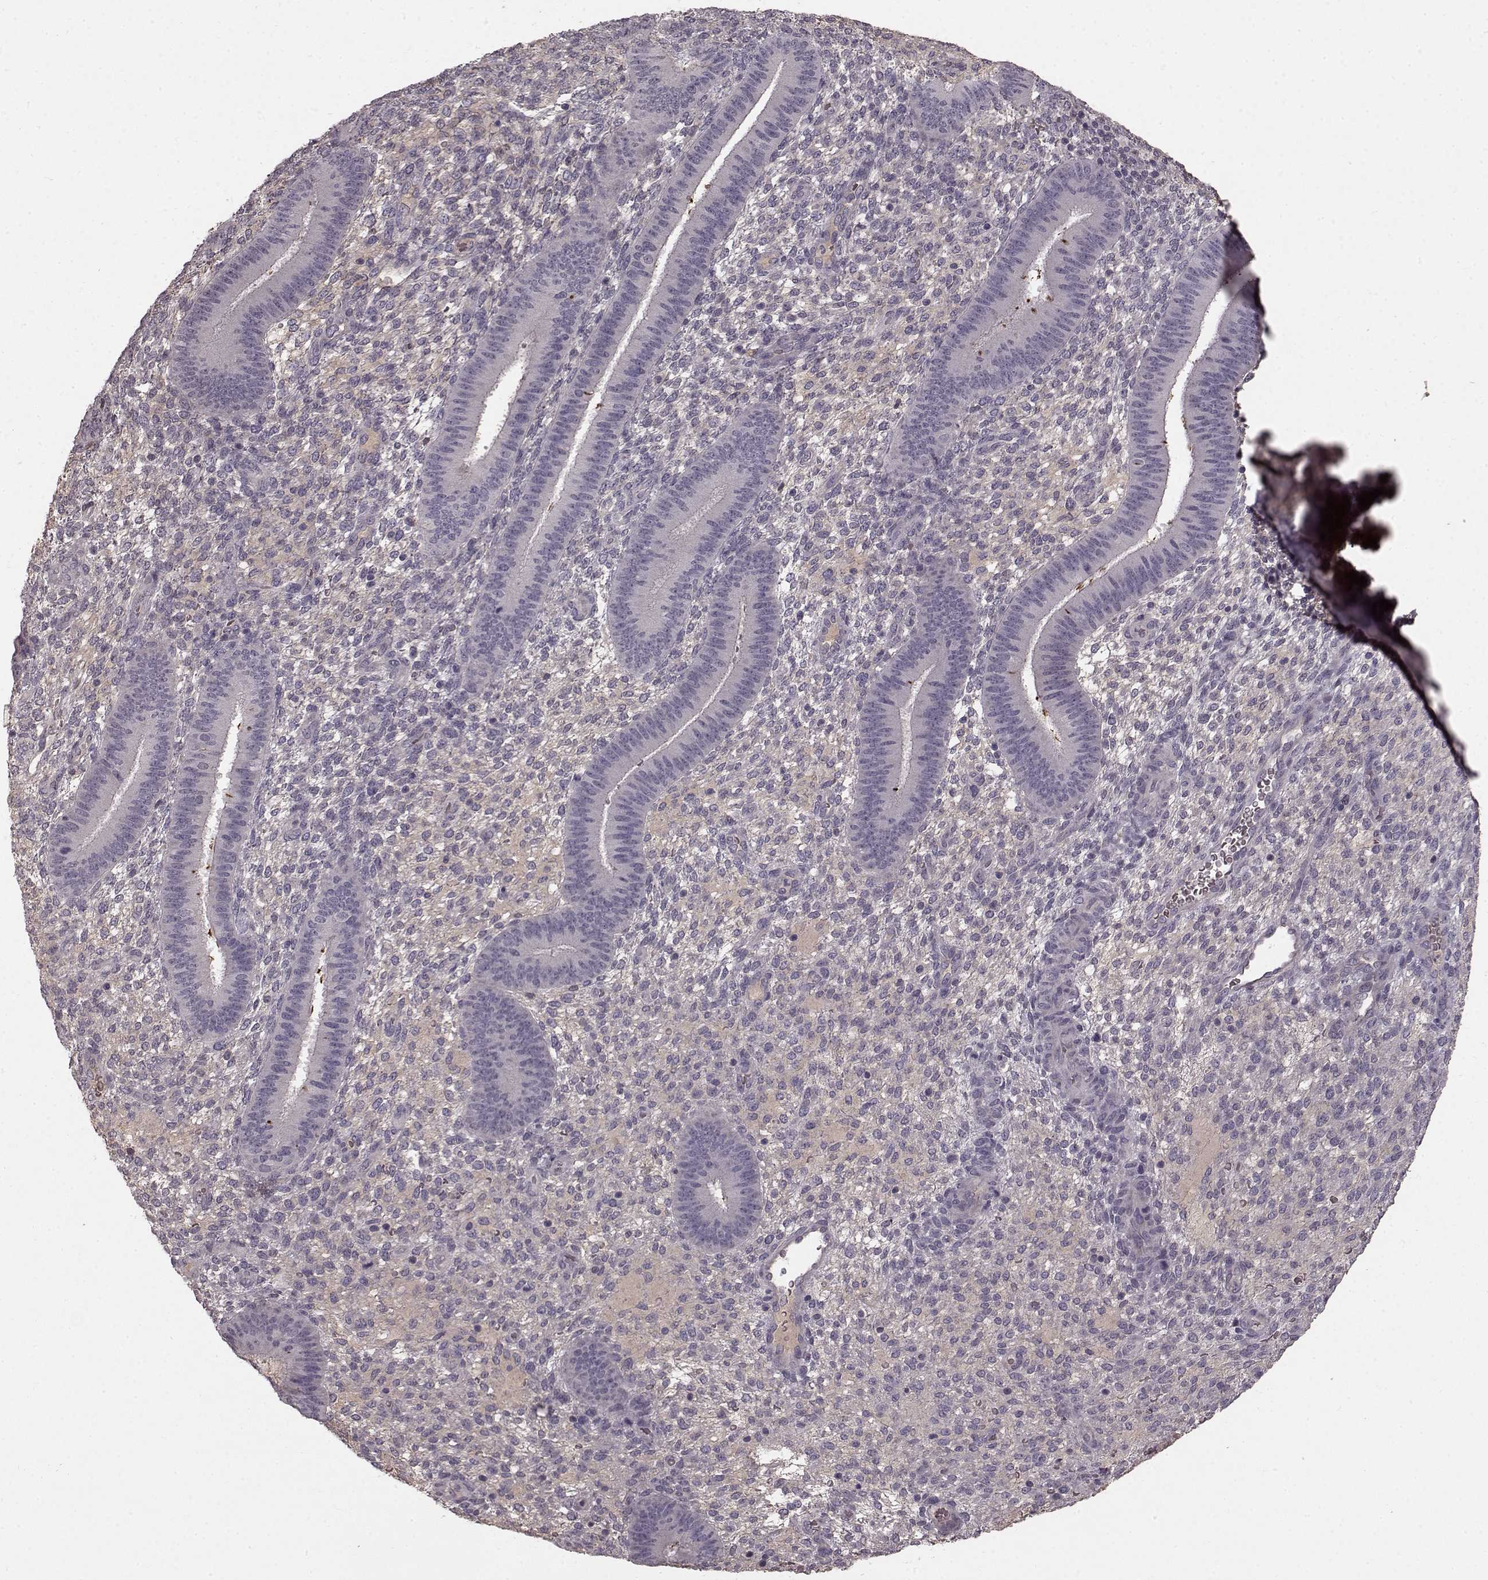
{"staining": {"intensity": "negative", "quantity": "none", "location": "none"}, "tissue": "endometrium", "cell_type": "Cells in endometrial stroma", "image_type": "normal", "snomed": [{"axis": "morphology", "description": "Normal tissue, NOS"}, {"axis": "topography", "description": "Endometrium"}], "caption": "Cells in endometrial stroma show no significant positivity in unremarkable endometrium. (DAB (3,3'-diaminobenzidine) immunohistochemistry with hematoxylin counter stain).", "gene": "SLC22A18", "patient": {"sex": "female", "age": 39}}